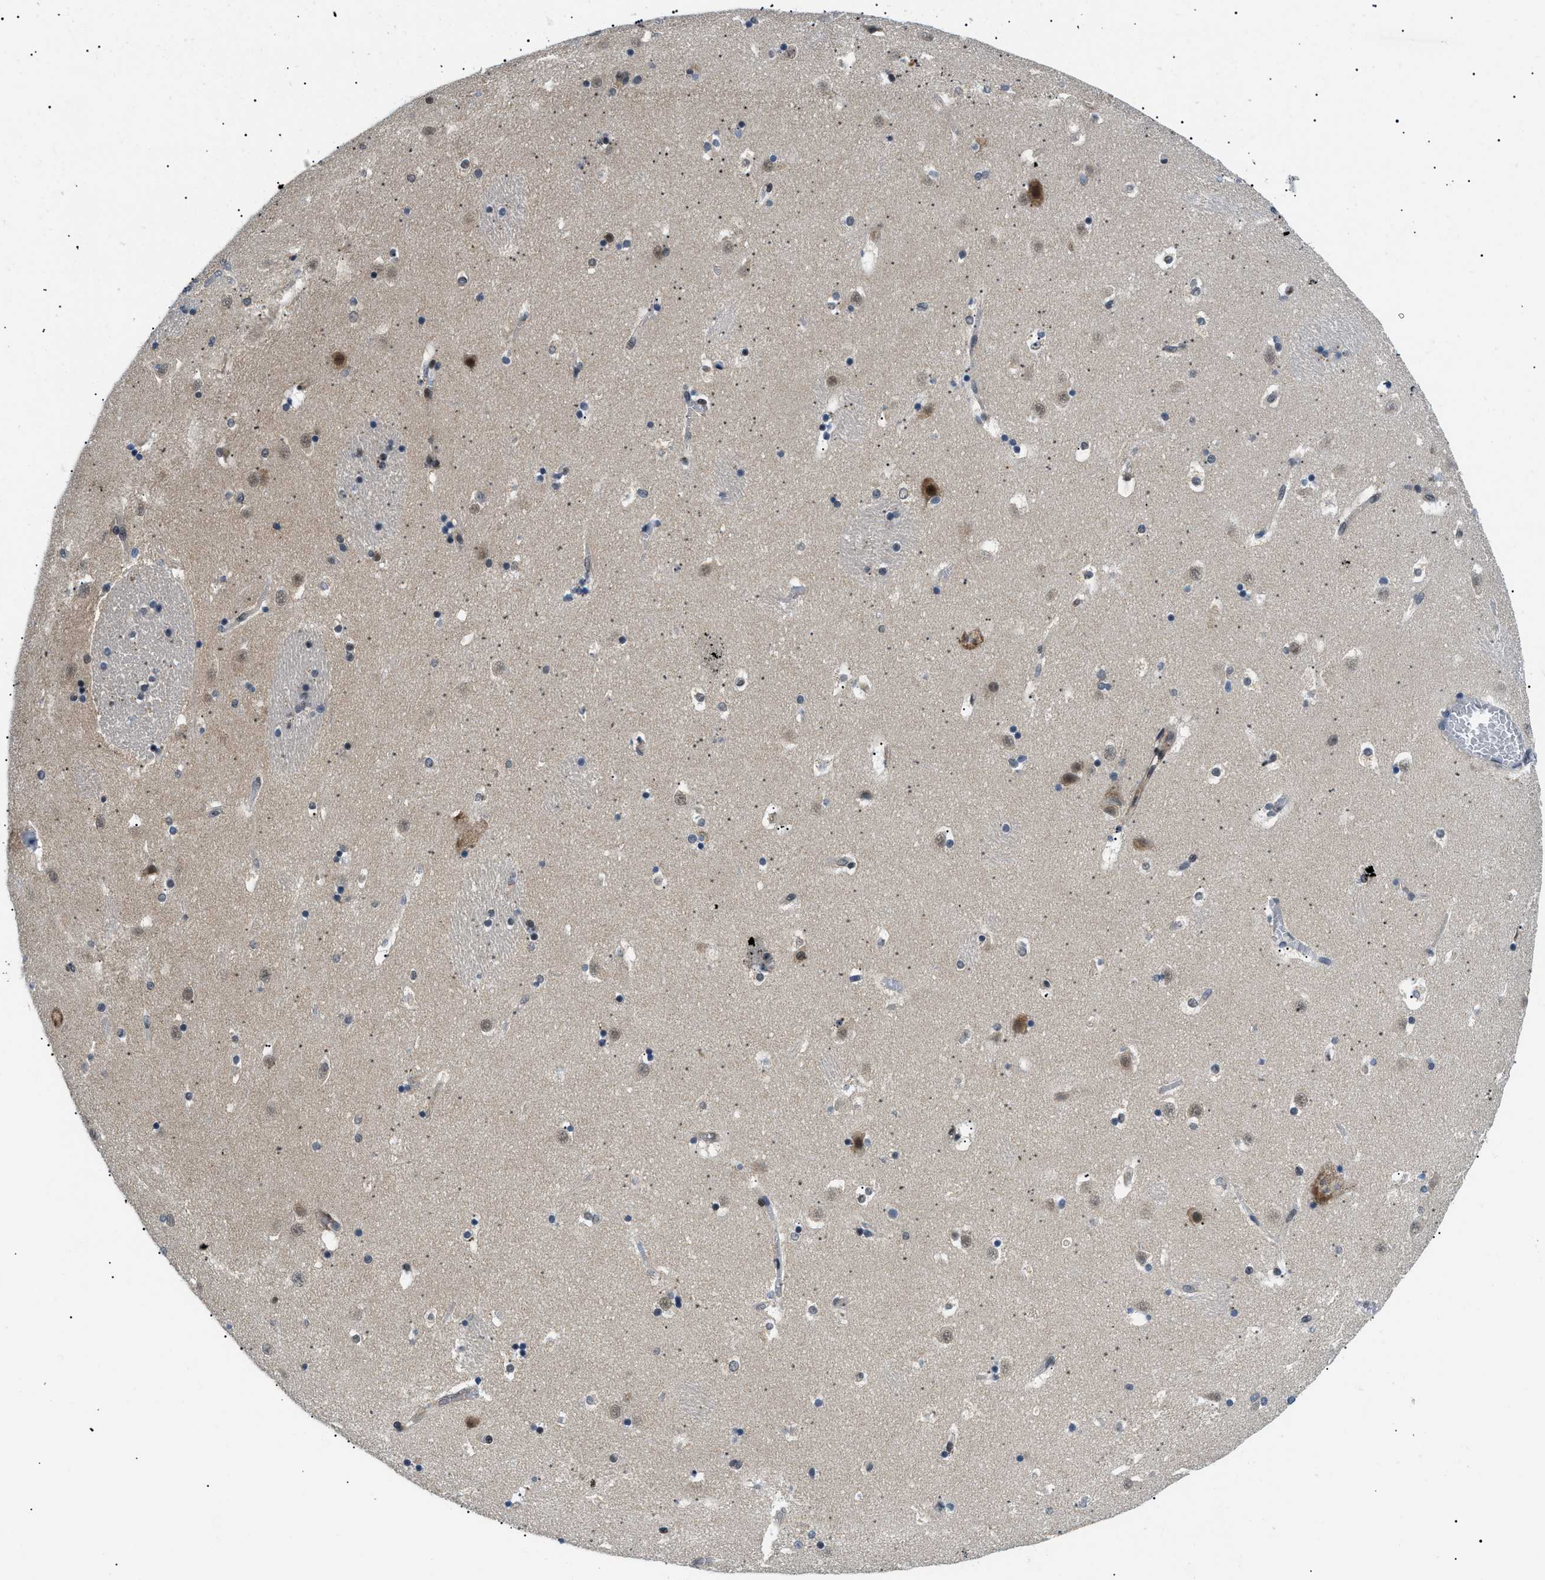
{"staining": {"intensity": "weak", "quantity": "<25%", "location": "nuclear"}, "tissue": "caudate", "cell_type": "Glial cells", "image_type": "normal", "snomed": [{"axis": "morphology", "description": "Normal tissue, NOS"}, {"axis": "topography", "description": "Lateral ventricle wall"}], "caption": "Glial cells show no significant expression in benign caudate.", "gene": "CWC25", "patient": {"sex": "male", "age": 45}}